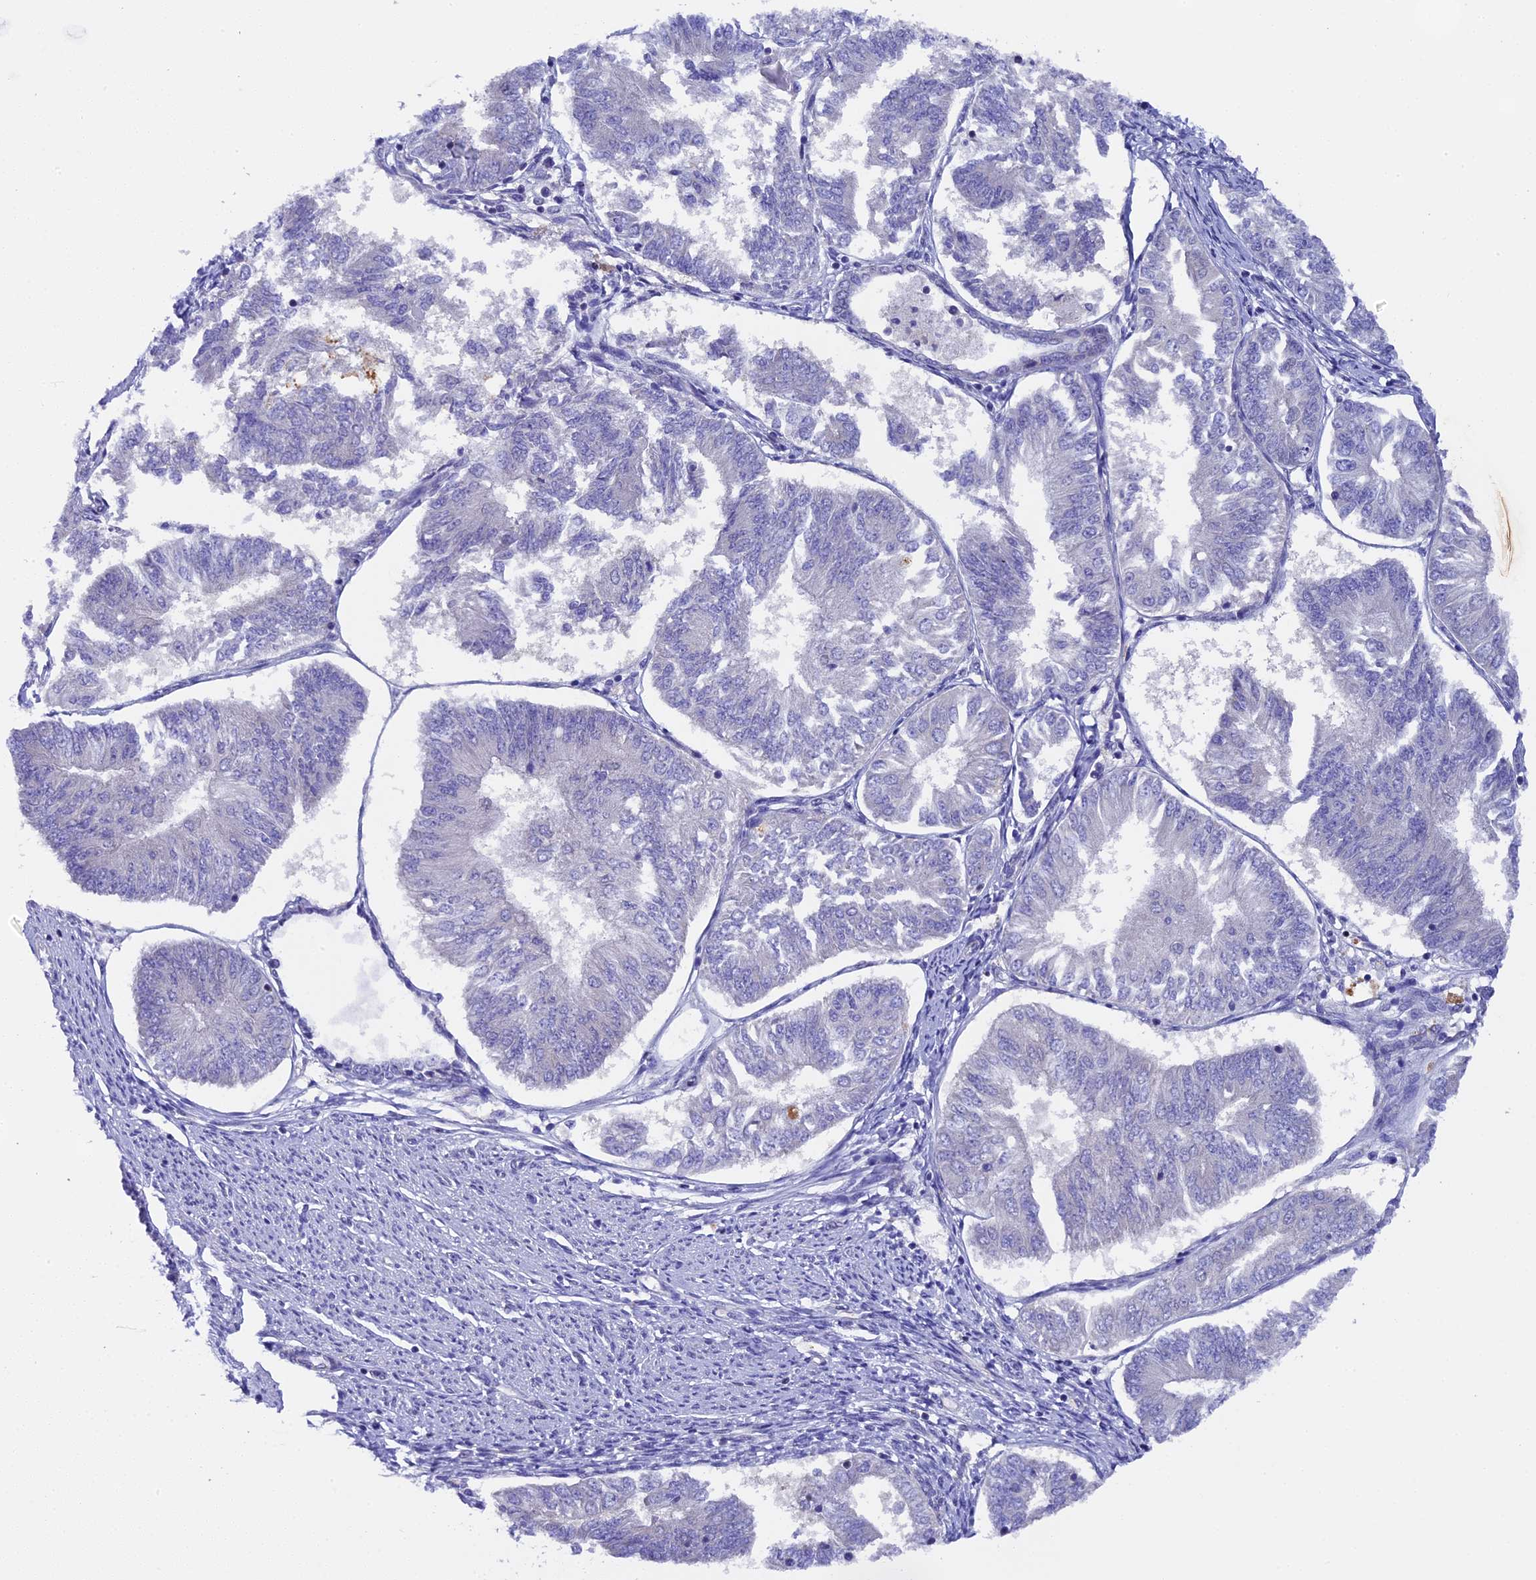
{"staining": {"intensity": "negative", "quantity": "none", "location": "none"}, "tissue": "endometrial cancer", "cell_type": "Tumor cells", "image_type": "cancer", "snomed": [{"axis": "morphology", "description": "Adenocarcinoma, NOS"}, {"axis": "topography", "description": "Endometrium"}], "caption": "Tumor cells are negative for protein expression in human endometrial adenocarcinoma. Brightfield microscopy of IHC stained with DAB (3,3'-diaminobenzidine) (brown) and hematoxylin (blue), captured at high magnification.", "gene": "SP4", "patient": {"sex": "female", "age": 58}}